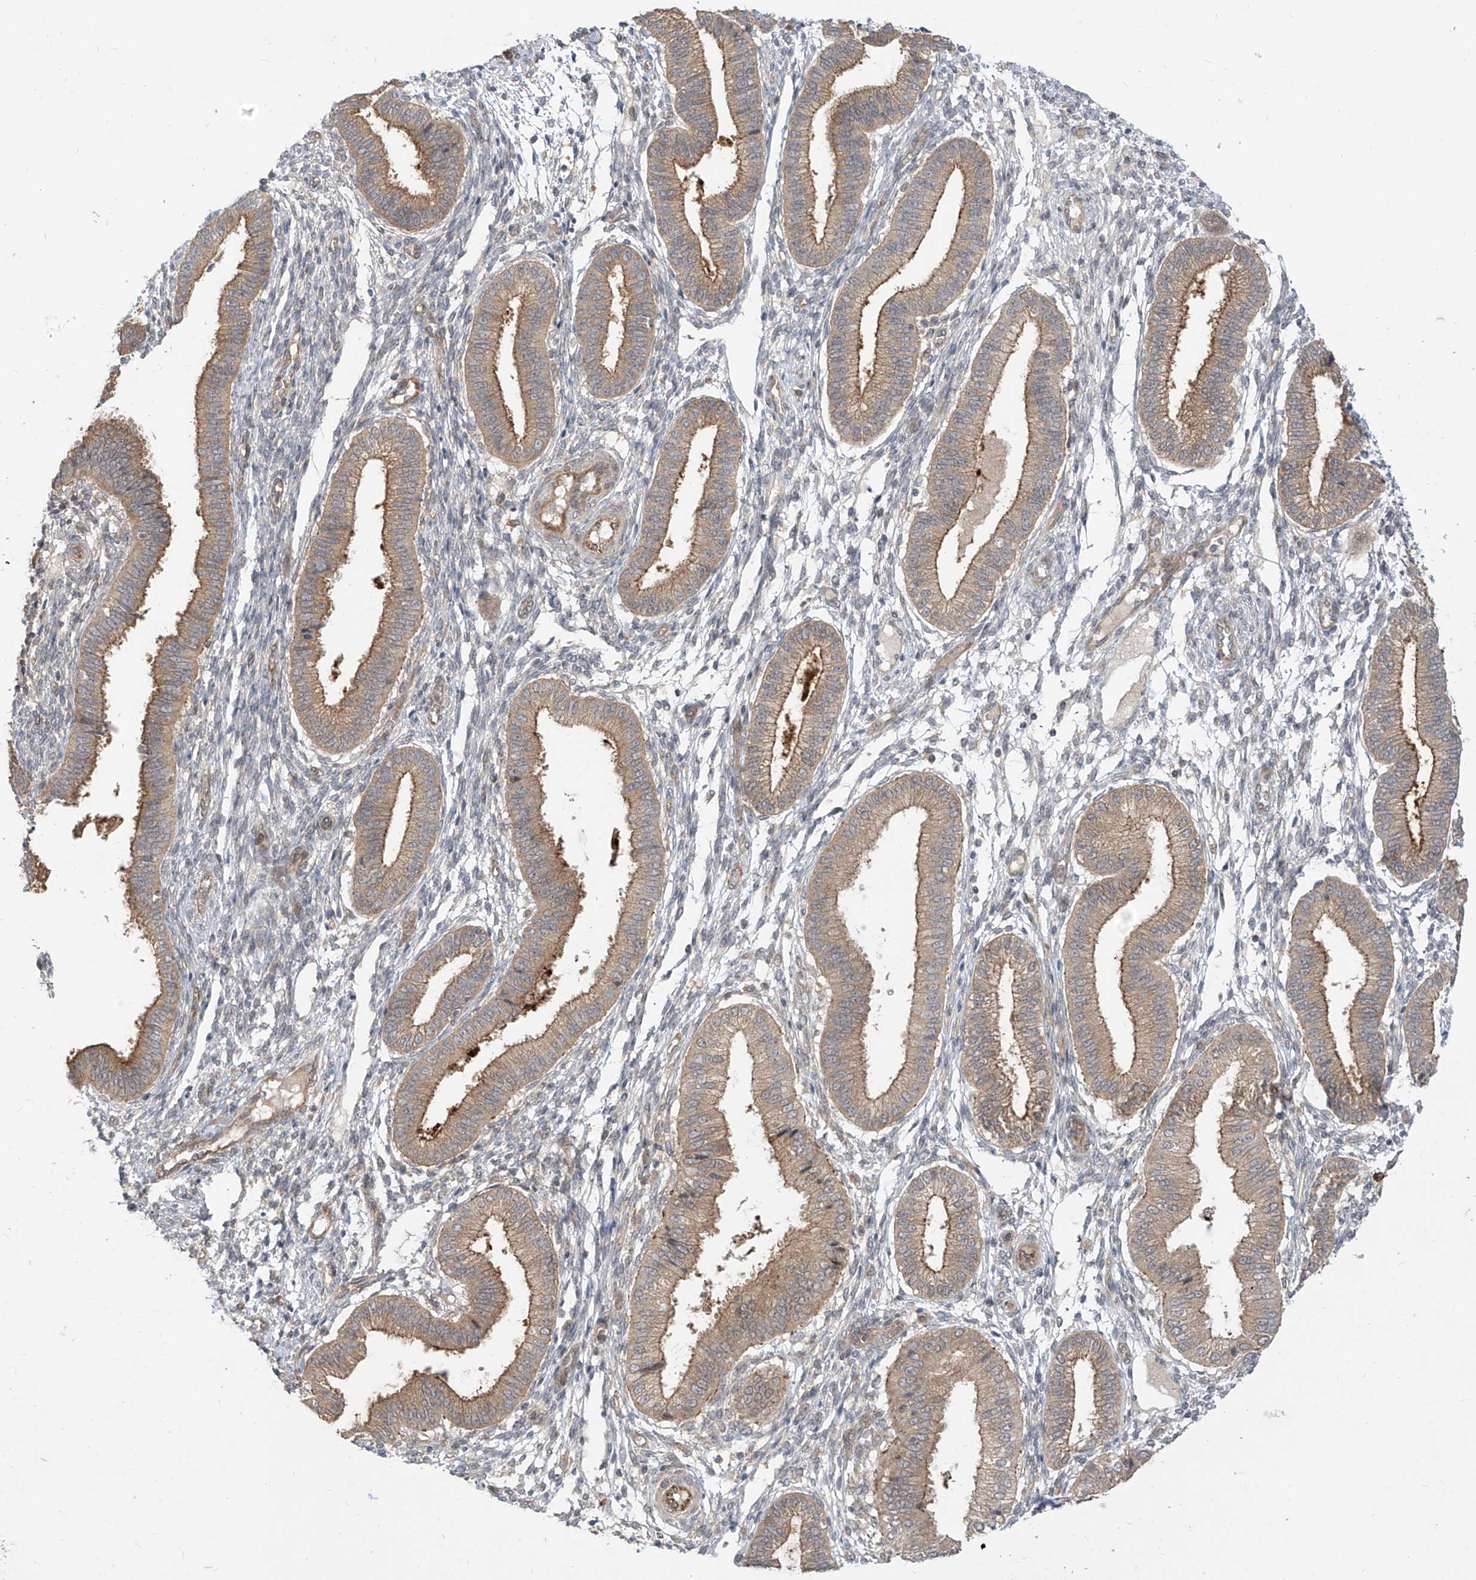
{"staining": {"intensity": "weak", "quantity": "<25%", "location": "cytoplasmic/membranous"}, "tissue": "endometrium", "cell_type": "Cells in endometrial stroma", "image_type": "normal", "snomed": [{"axis": "morphology", "description": "Normal tissue, NOS"}, {"axis": "topography", "description": "Endometrium"}], "caption": "IHC histopathology image of benign endometrium: human endometrium stained with DAB (3,3'-diaminobenzidine) shows no significant protein expression in cells in endometrial stroma.", "gene": "MTUS2", "patient": {"sex": "female", "age": 39}}